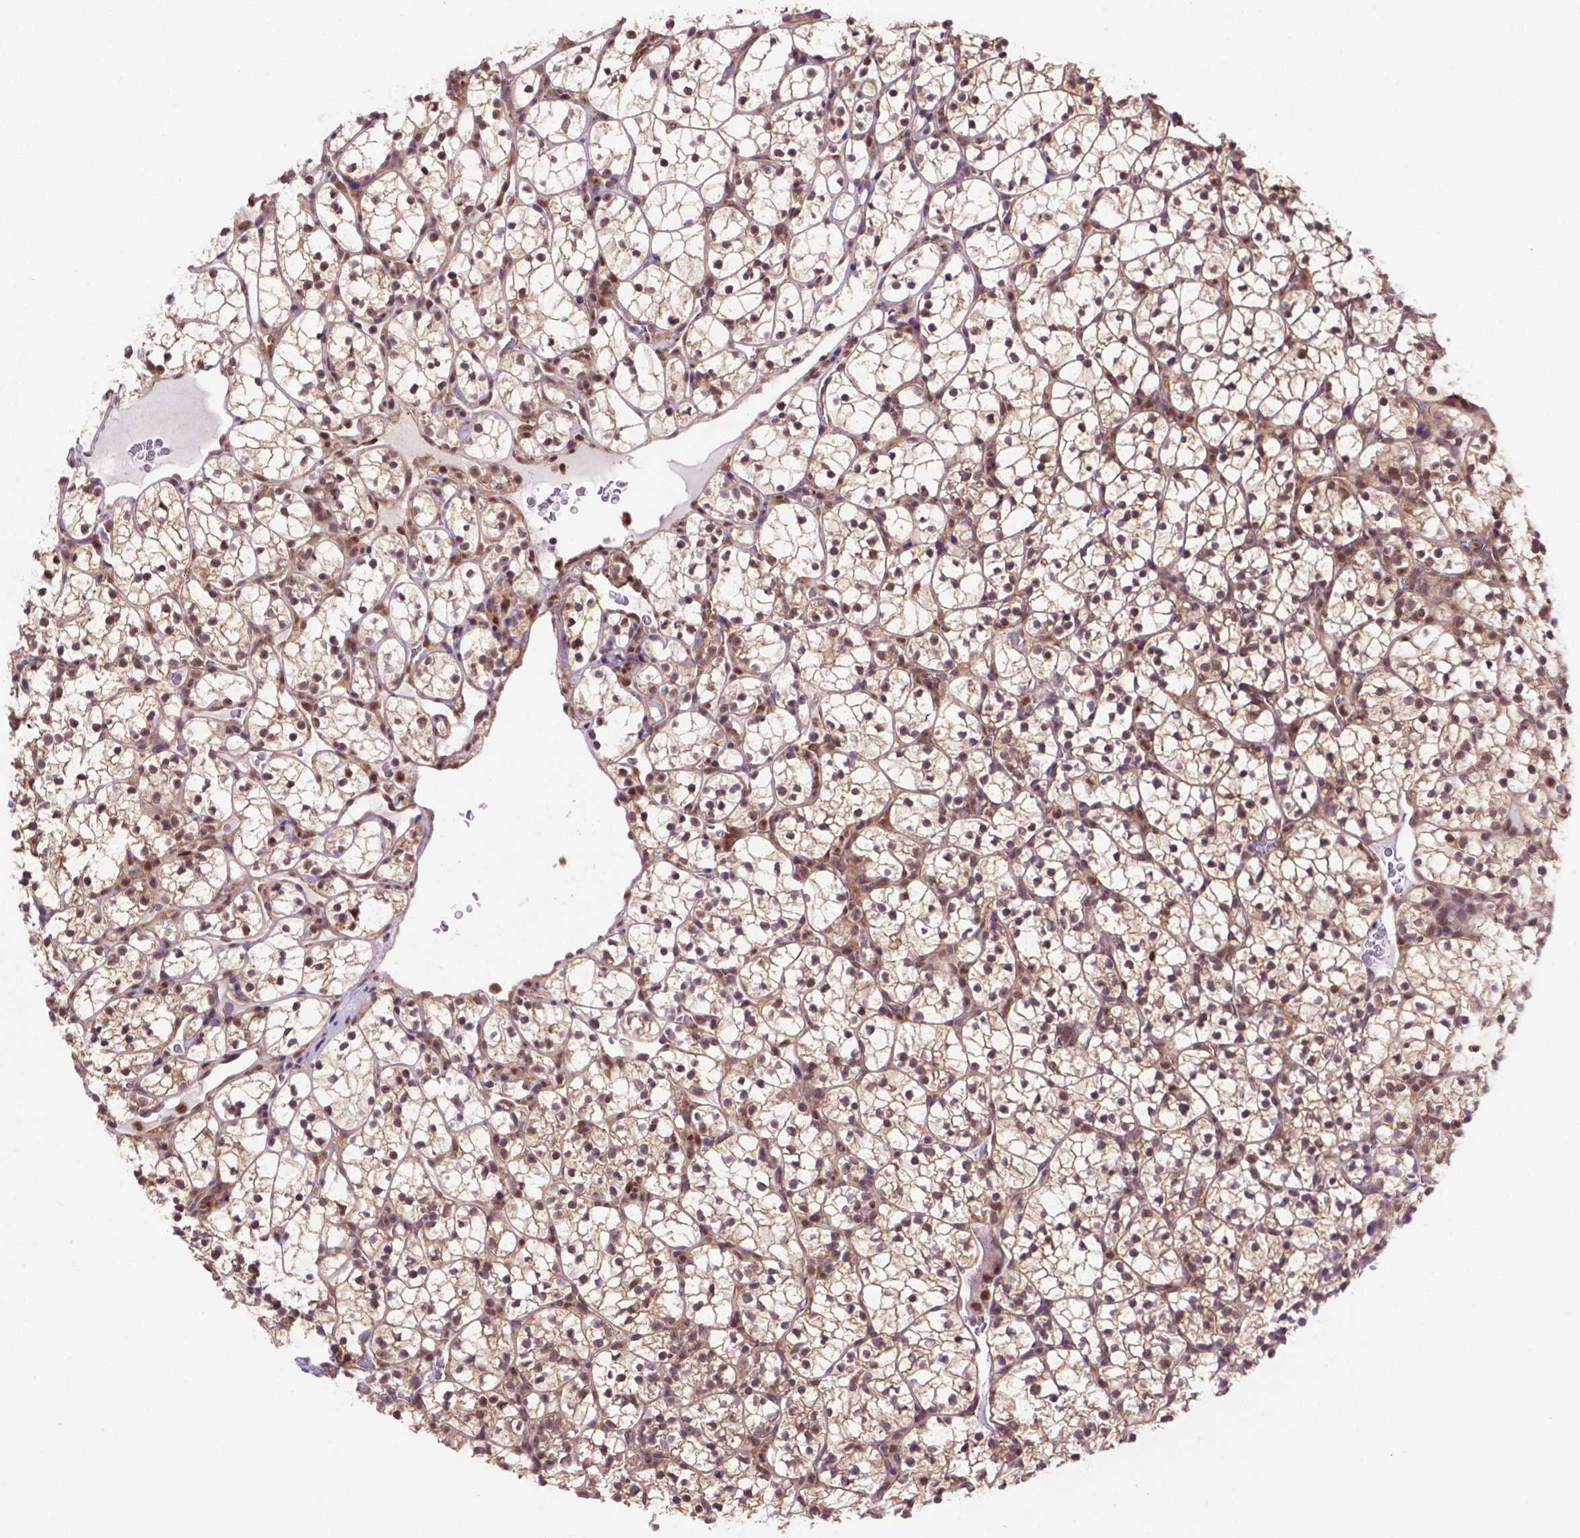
{"staining": {"intensity": "moderate", "quantity": ">75%", "location": "cytoplasmic/membranous,nuclear"}, "tissue": "renal cancer", "cell_type": "Tumor cells", "image_type": "cancer", "snomed": [{"axis": "morphology", "description": "Adenocarcinoma, NOS"}, {"axis": "topography", "description": "Kidney"}], "caption": "Immunohistochemical staining of human renal cancer reveals medium levels of moderate cytoplasmic/membranous and nuclear protein positivity in approximately >75% of tumor cells. (DAB (3,3'-diaminobenzidine) IHC, brown staining for protein, blue staining for nuclei).", "gene": "PSMC2", "patient": {"sex": "female", "age": 89}}